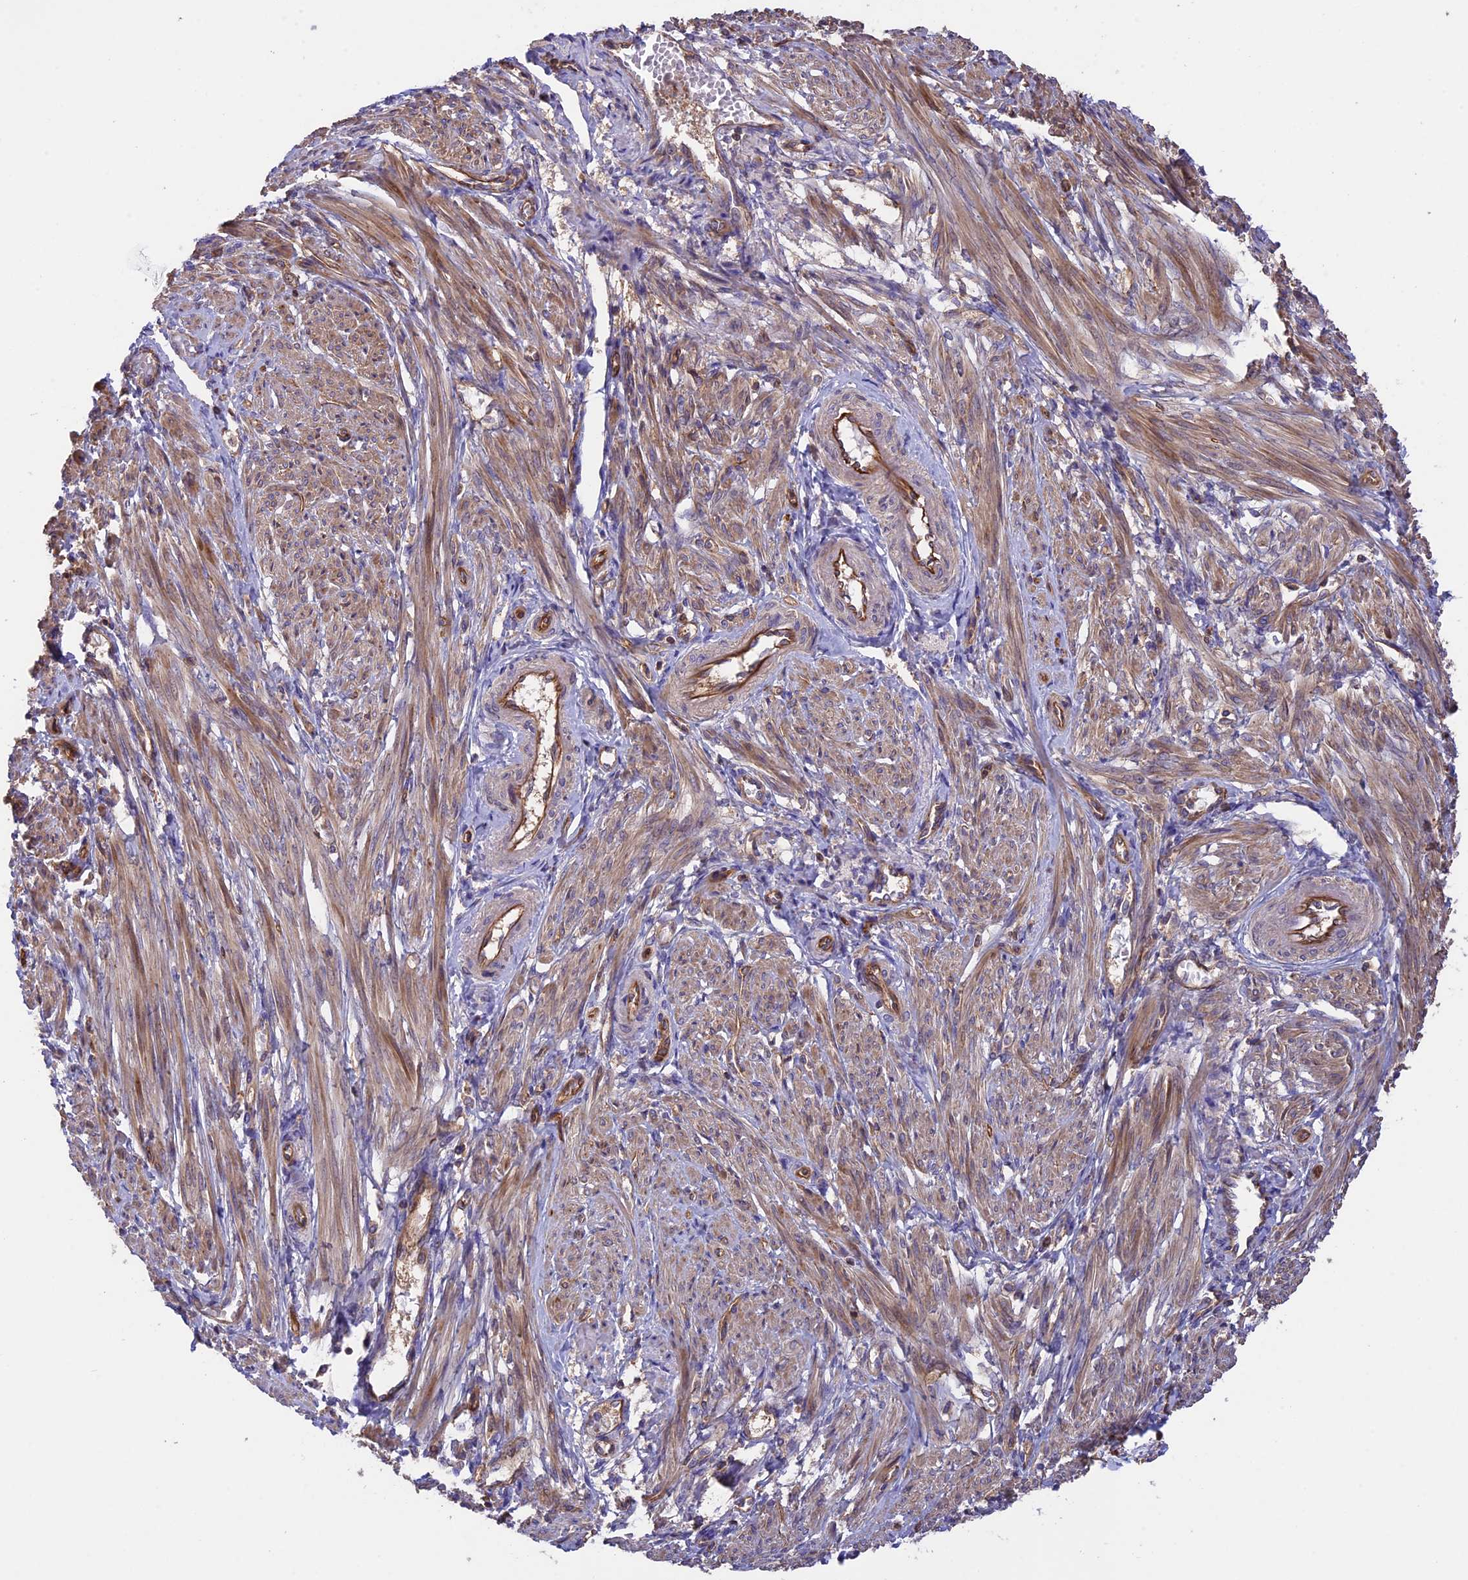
{"staining": {"intensity": "moderate", "quantity": ">75%", "location": "cytoplasmic/membranous"}, "tissue": "smooth muscle", "cell_type": "Smooth muscle cells", "image_type": "normal", "snomed": [{"axis": "morphology", "description": "Normal tissue, NOS"}, {"axis": "topography", "description": "Smooth muscle"}], "caption": "Immunohistochemical staining of normal smooth muscle demonstrates medium levels of moderate cytoplasmic/membranous positivity in approximately >75% of smooth muscle cells. The staining was performed using DAB (3,3'-diaminobenzidine), with brown indicating positive protein expression. Nuclei are stained blue with hematoxylin.", "gene": "GAS8", "patient": {"sex": "female", "age": 39}}